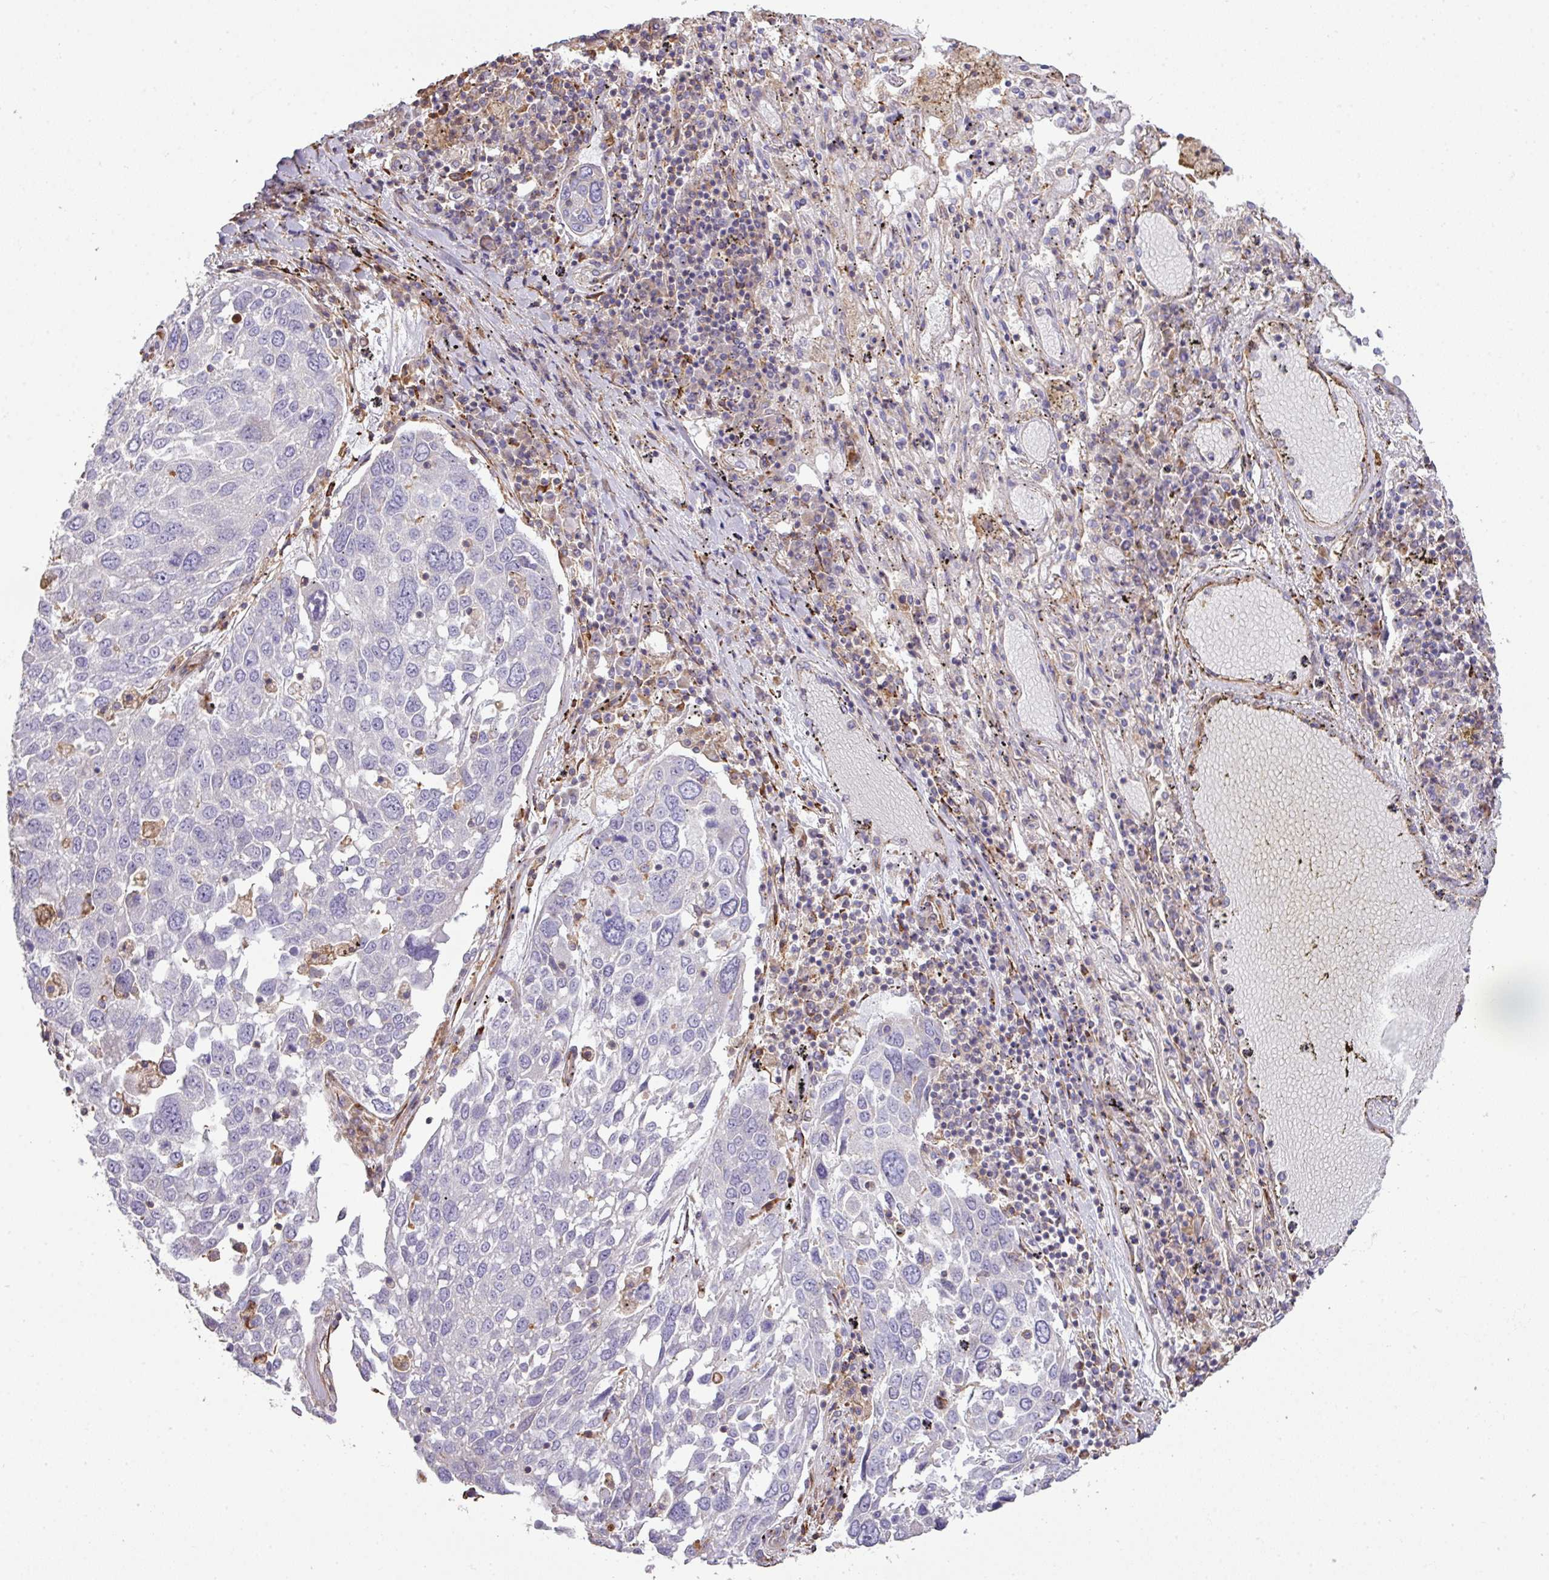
{"staining": {"intensity": "negative", "quantity": "none", "location": "none"}, "tissue": "lung cancer", "cell_type": "Tumor cells", "image_type": "cancer", "snomed": [{"axis": "morphology", "description": "Squamous cell carcinoma, NOS"}, {"axis": "topography", "description": "Lung"}], "caption": "High magnification brightfield microscopy of lung squamous cell carcinoma stained with DAB (brown) and counterstained with hematoxylin (blue): tumor cells show no significant expression.", "gene": "LRRC41", "patient": {"sex": "male", "age": 65}}